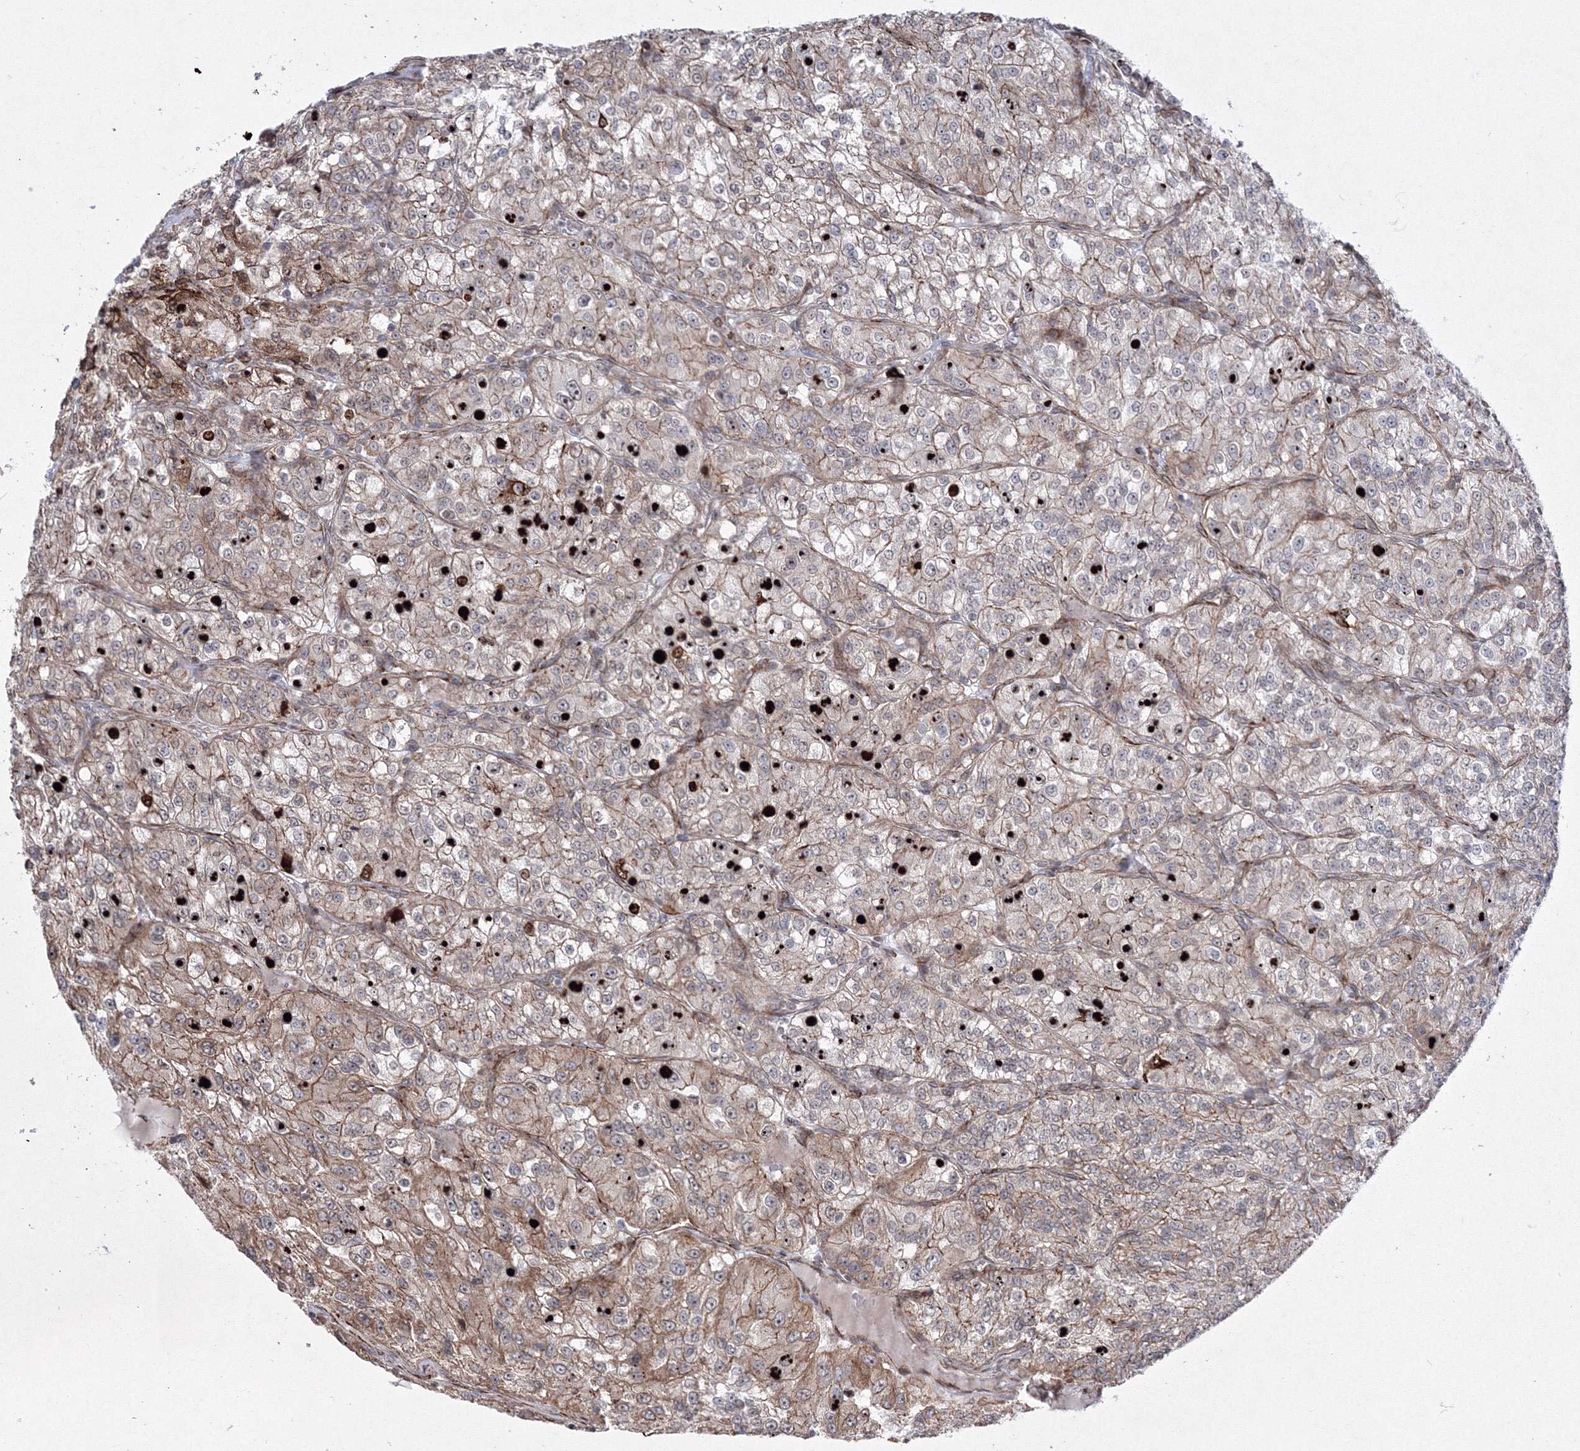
{"staining": {"intensity": "weak", "quantity": ">75%", "location": "cytoplasmic/membranous"}, "tissue": "renal cancer", "cell_type": "Tumor cells", "image_type": "cancer", "snomed": [{"axis": "morphology", "description": "Adenocarcinoma, NOS"}, {"axis": "topography", "description": "Kidney"}], "caption": "High-power microscopy captured an immunohistochemistry micrograph of renal adenocarcinoma, revealing weak cytoplasmic/membranous staining in about >75% of tumor cells. Nuclei are stained in blue.", "gene": "EFCAB12", "patient": {"sex": "female", "age": 63}}